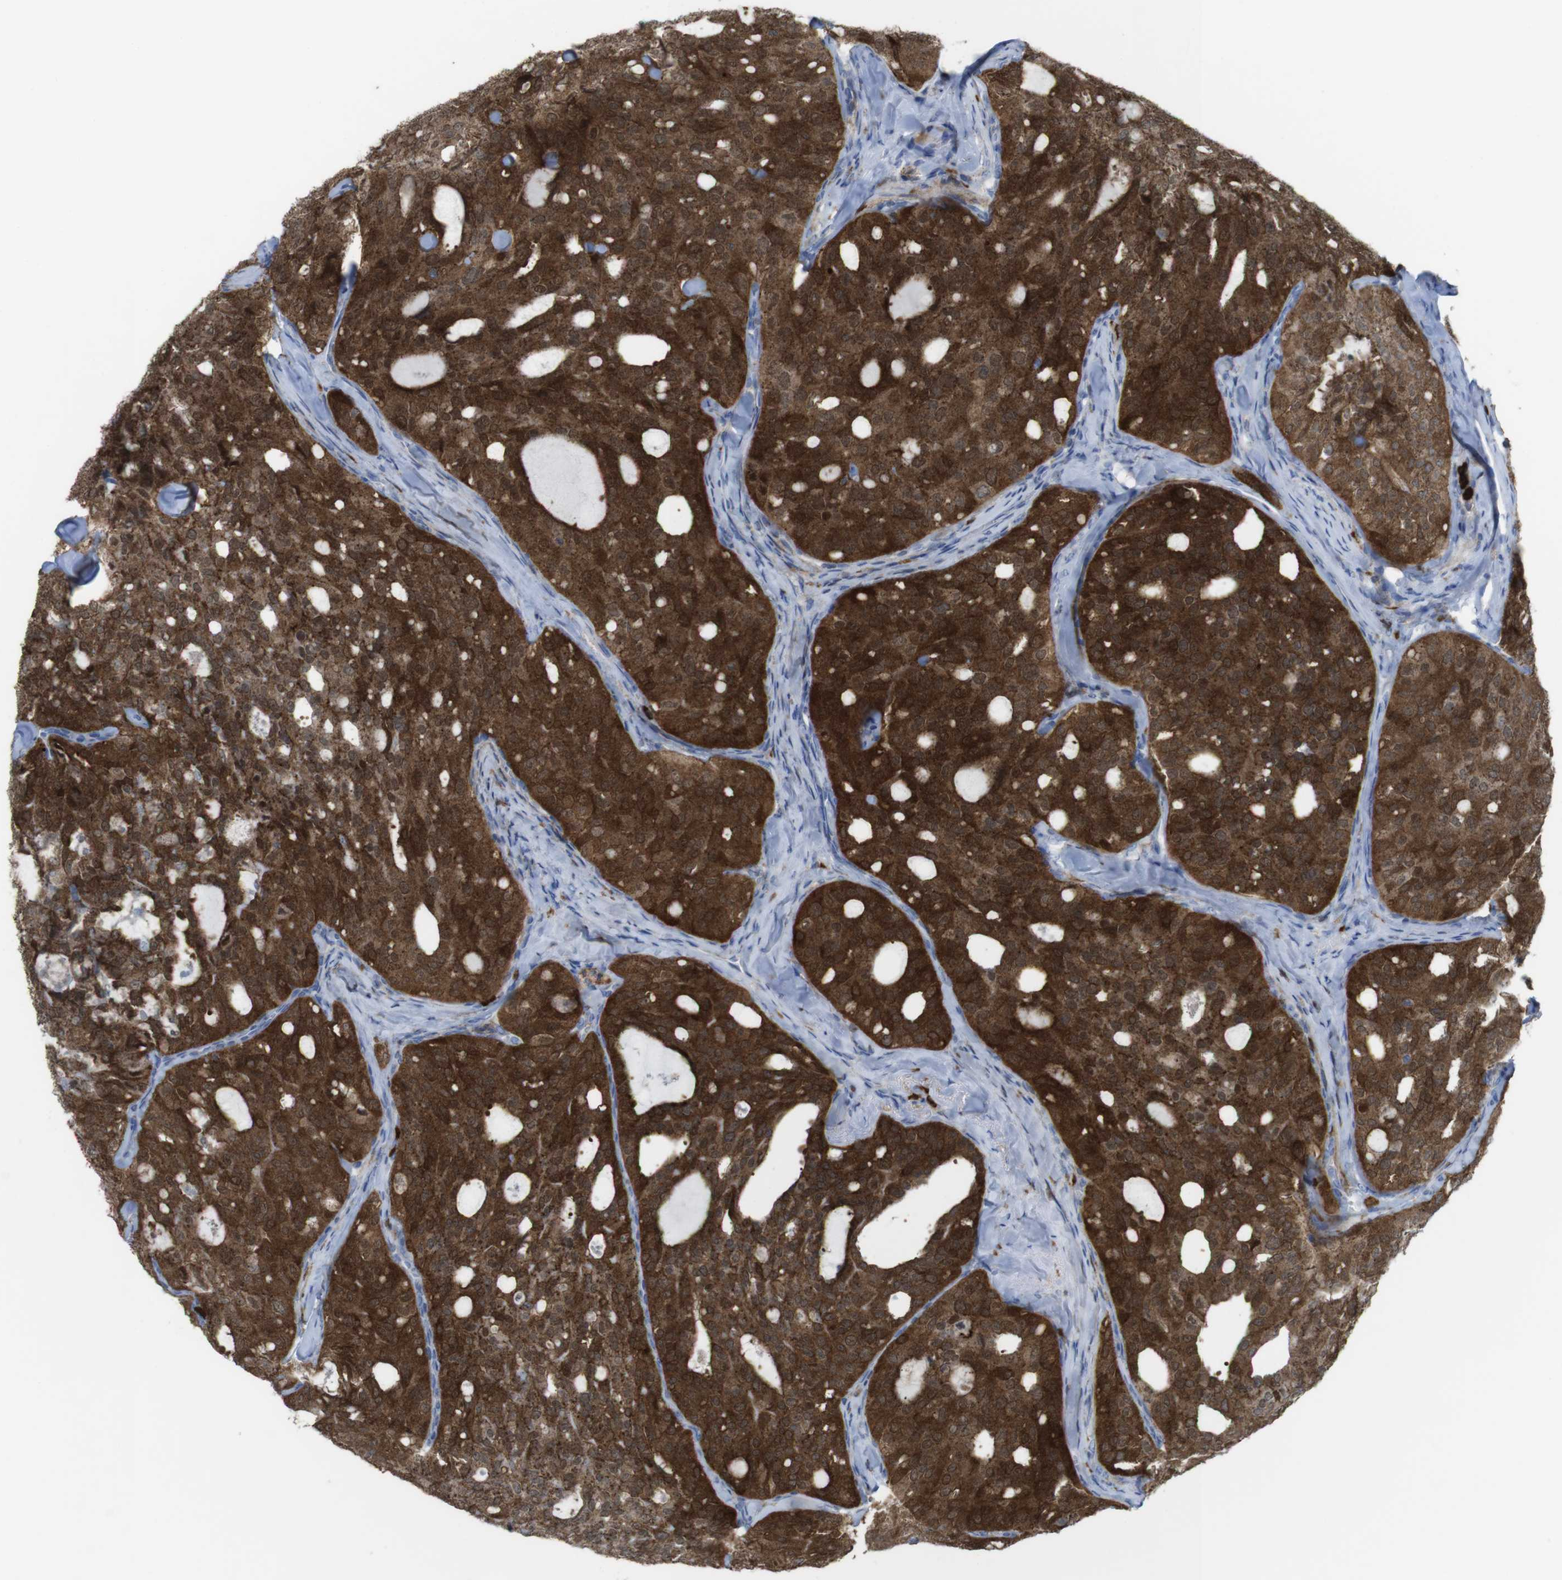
{"staining": {"intensity": "strong", "quantity": ">75%", "location": "cytoplasmic/membranous"}, "tissue": "thyroid cancer", "cell_type": "Tumor cells", "image_type": "cancer", "snomed": [{"axis": "morphology", "description": "Follicular adenoma carcinoma, NOS"}, {"axis": "topography", "description": "Thyroid gland"}], "caption": "IHC micrograph of neoplastic tissue: human thyroid cancer stained using immunohistochemistry displays high levels of strong protein expression localized specifically in the cytoplasmic/membranous of tumor cells, appearing as a cytoplasmic/membranous brown color.", "gene": "PRKCD", "patient": {"sex": "male", "age": 75}}